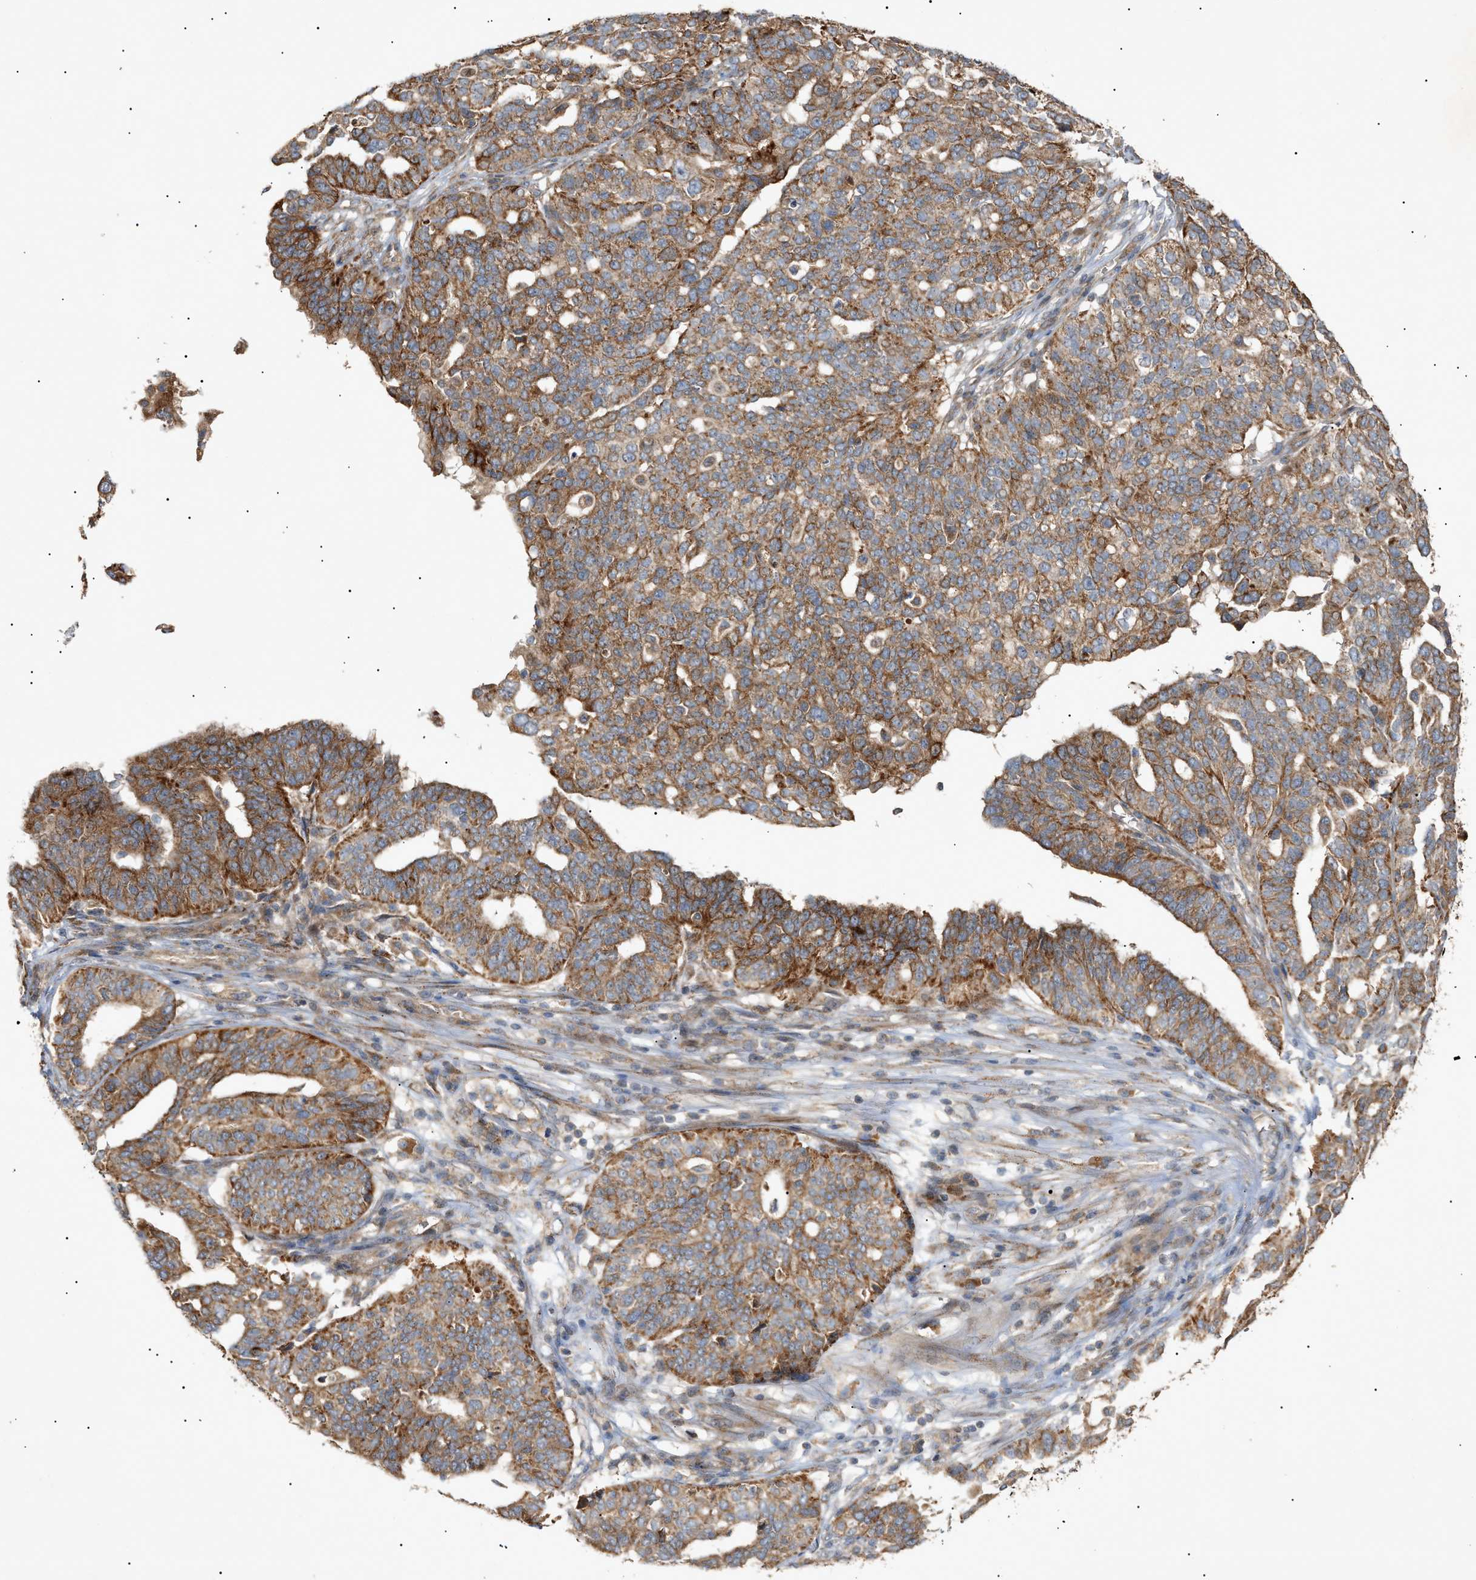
{"staining": {"intensity": "moderate", "quantity": "25%-75%", "location": "cytoplasmic/membranous"}, "tissue": "ovarian cancer", "cell_type": "Tumor cells", "image_type": "cancer", "snomed": [{"axis": "morphology", "description": "Cystadenocarcinoma, serous, NOS"}, {"axis": "topography", "description": "Ovary"}], "caption": "Moderate cytoplasmic/membranous positivity is present in approximately 25%-75% of tumor cells in serous cystadenocarcinoma (ovarian). Using DAB (3,3'-diaminobenzidine) (brown) and hematoxylin (blue) stains, captured at high magnification using brightfield microscopy.", "gene": "MTCH1", "patient": {"sex": "female", "age": 59}}